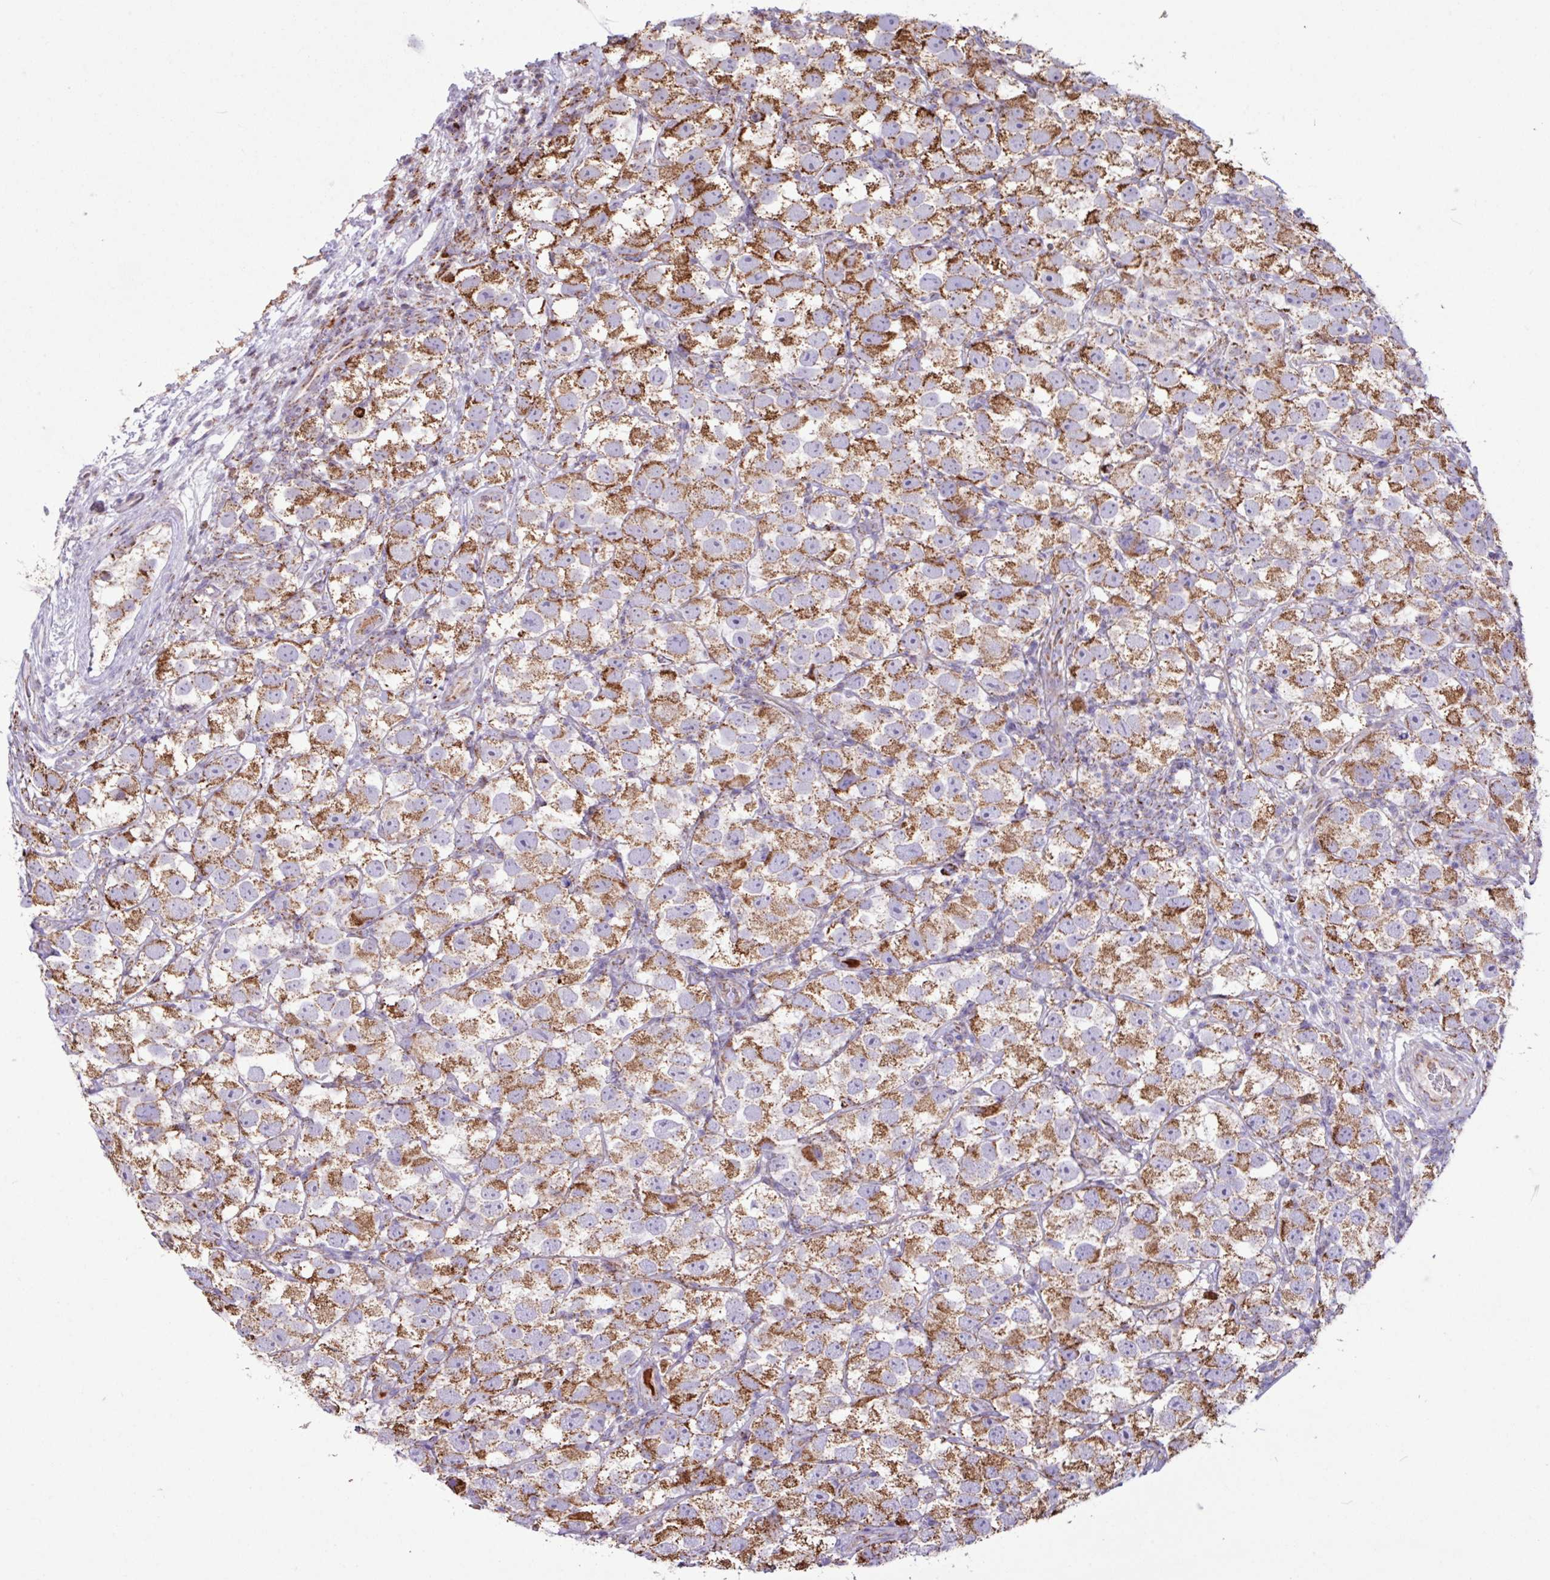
{"staining": {"intensity": "moderate", "quantity": ">75%", "location": "cytoplasmic/membranous"}, "tissue": "testis cancer", "cell_type": "Tumor cells", "image_type": "cancer", "snomed": [{"axis": "morphology", "description": "Seminoma, NOS"}, {"axis": "topography", "description": "Testis"}], "caption": "The immunohistochemical stain shows moderate cytoplasmic/membranous staining in tumor cells of testis cancer tissue. (Stains: DAB (3,3'-diaminobenzidine) in brown, nuclei in blue, Microscopy: brightfield microscopy at high magnification).", "gene": "RTL3", "patient": {"sex": "male", "age": 26}}